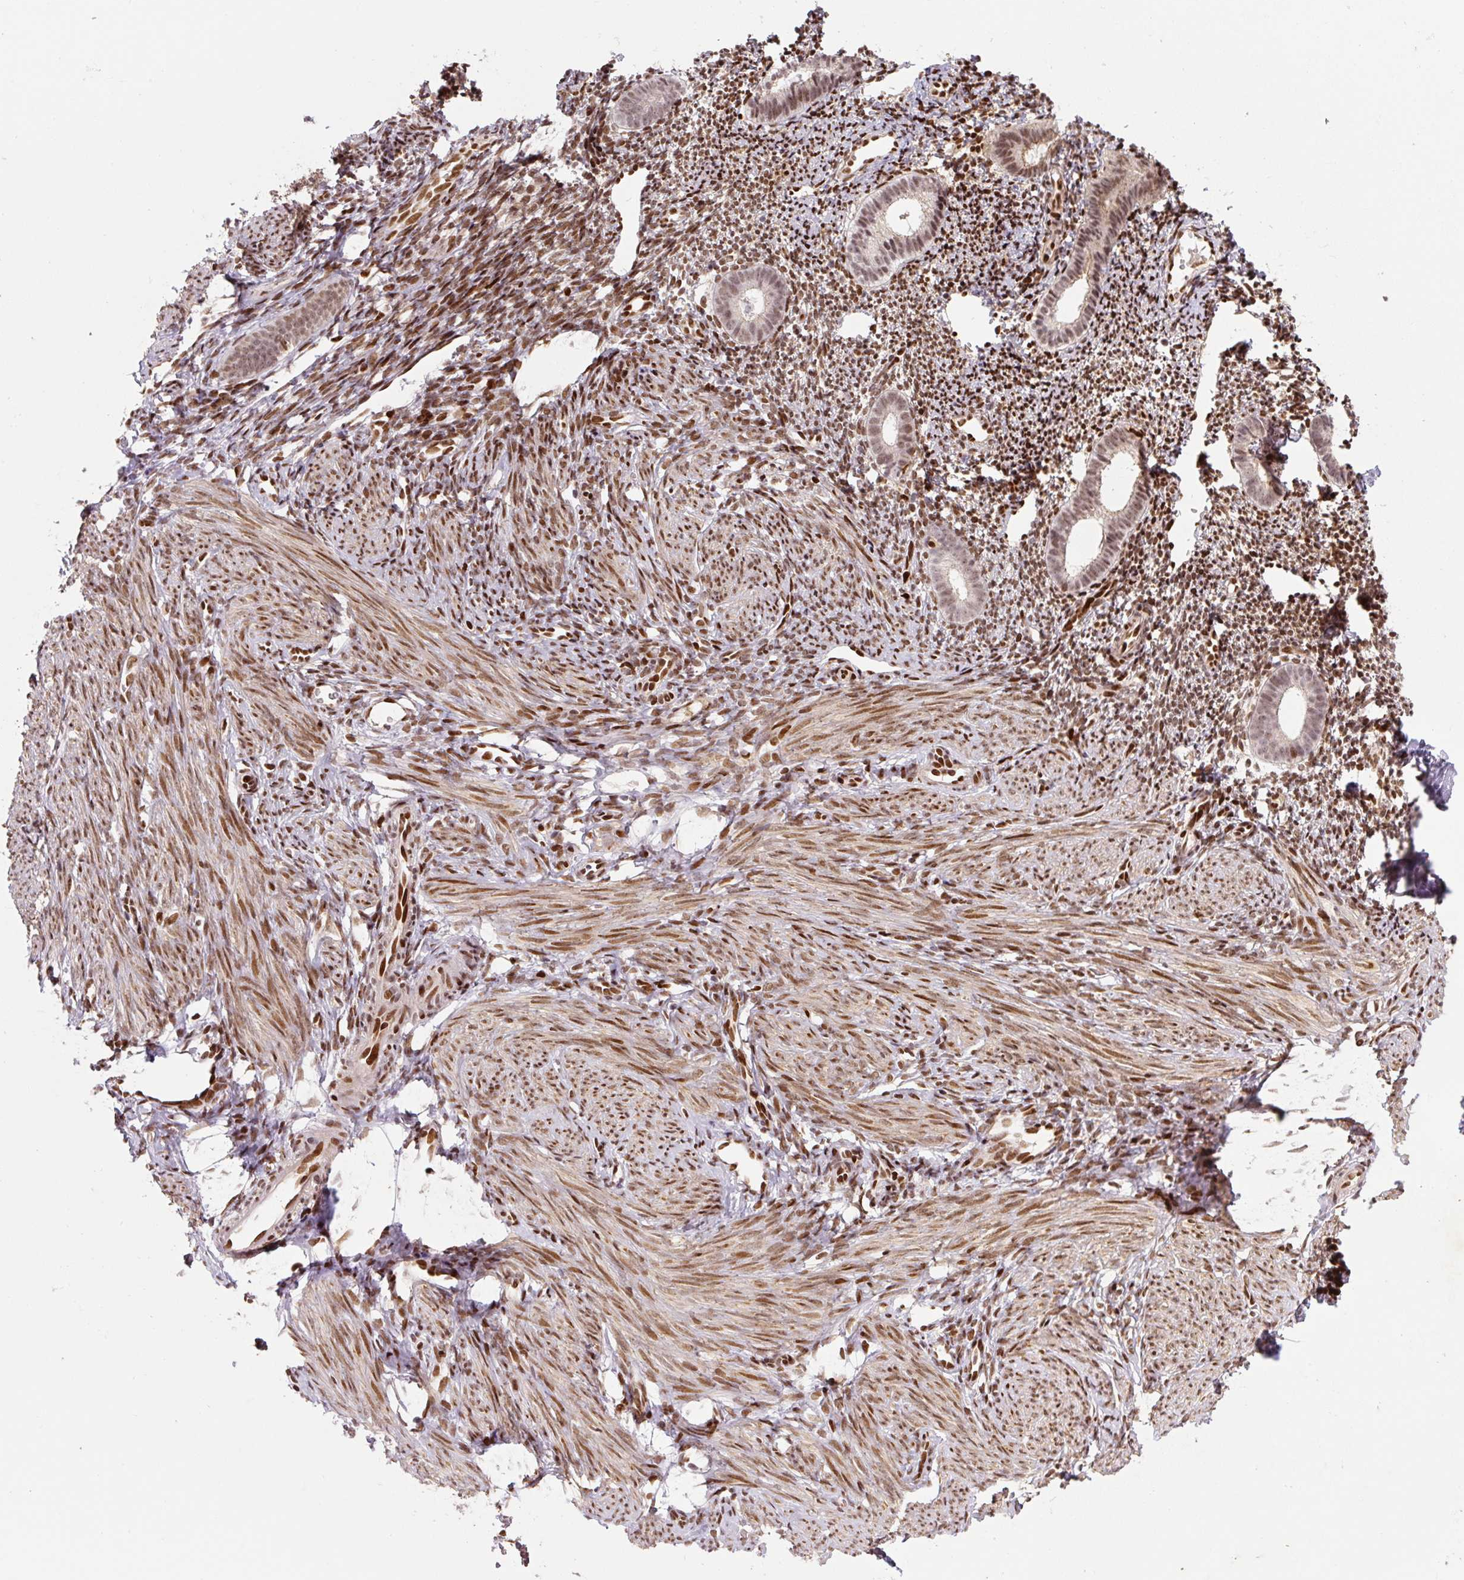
{"staining": {"intensity": "moderate", "quantity": ">75%", "location": "nuclear"}, "tissue": "endometrium", "cell_type": "Cells in endometrial stroma", "image_type": "normal", "snomed": [{"axis": "morphology", "description": "Normal tissue, NOS"}, {"axis": "topography", "description": "Endometrium"}], "caption": "Immunohistochemical staining of normal endometrium demonstrates medium levels of moderate nuclear staining in approximately >75% of cells in endometrial stroma.", "gene": "PYDC2", "patient": {"sex": "female", "age": 39}}